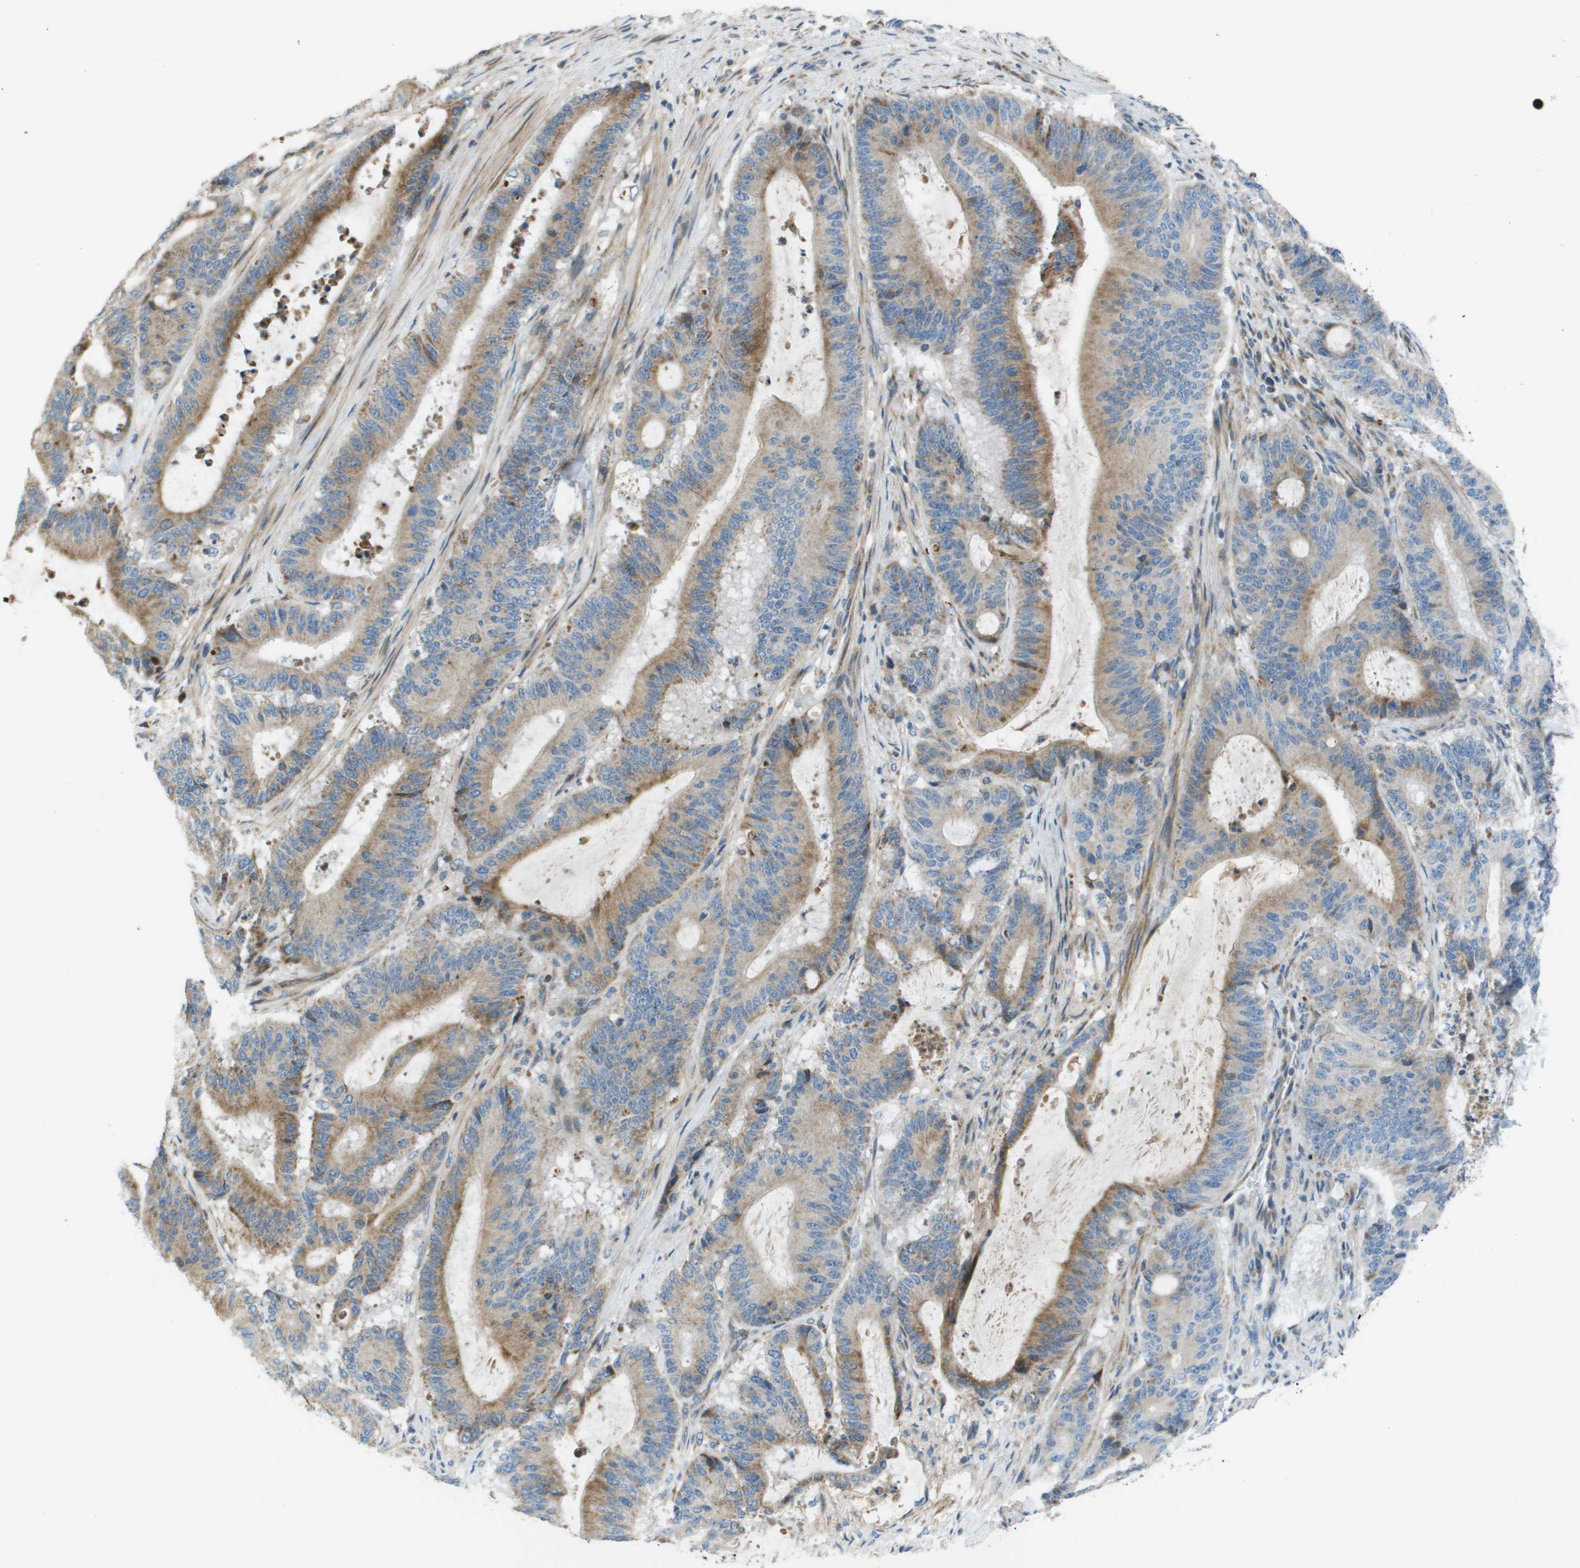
{"staining": {"intensity": "moderate", "quantity": ">75%", "location": "cytoplasmic/membranous"}, "tissue": "liver cancer", "cell_type": "Tumor cells", "image_type": "cancer", "snomed": [{"axis": "morphology", "description": "Cholangiocarcinoma"}, {"axis": "topography", "description": "Liver"}], "caption": "IHC photomicrograph of neoplastic tissue: liver cancer (cholangiocarcinoma) stained using immunohistochemistry reveals medium levels of moderate protein expression localized specifically in the cytoplasmic/membranous of tumor cells, appearing as a cytoplasmic/membranous brown color.", "gene": "GALNT6", "patient": {"sex": "female", "age": 73}}